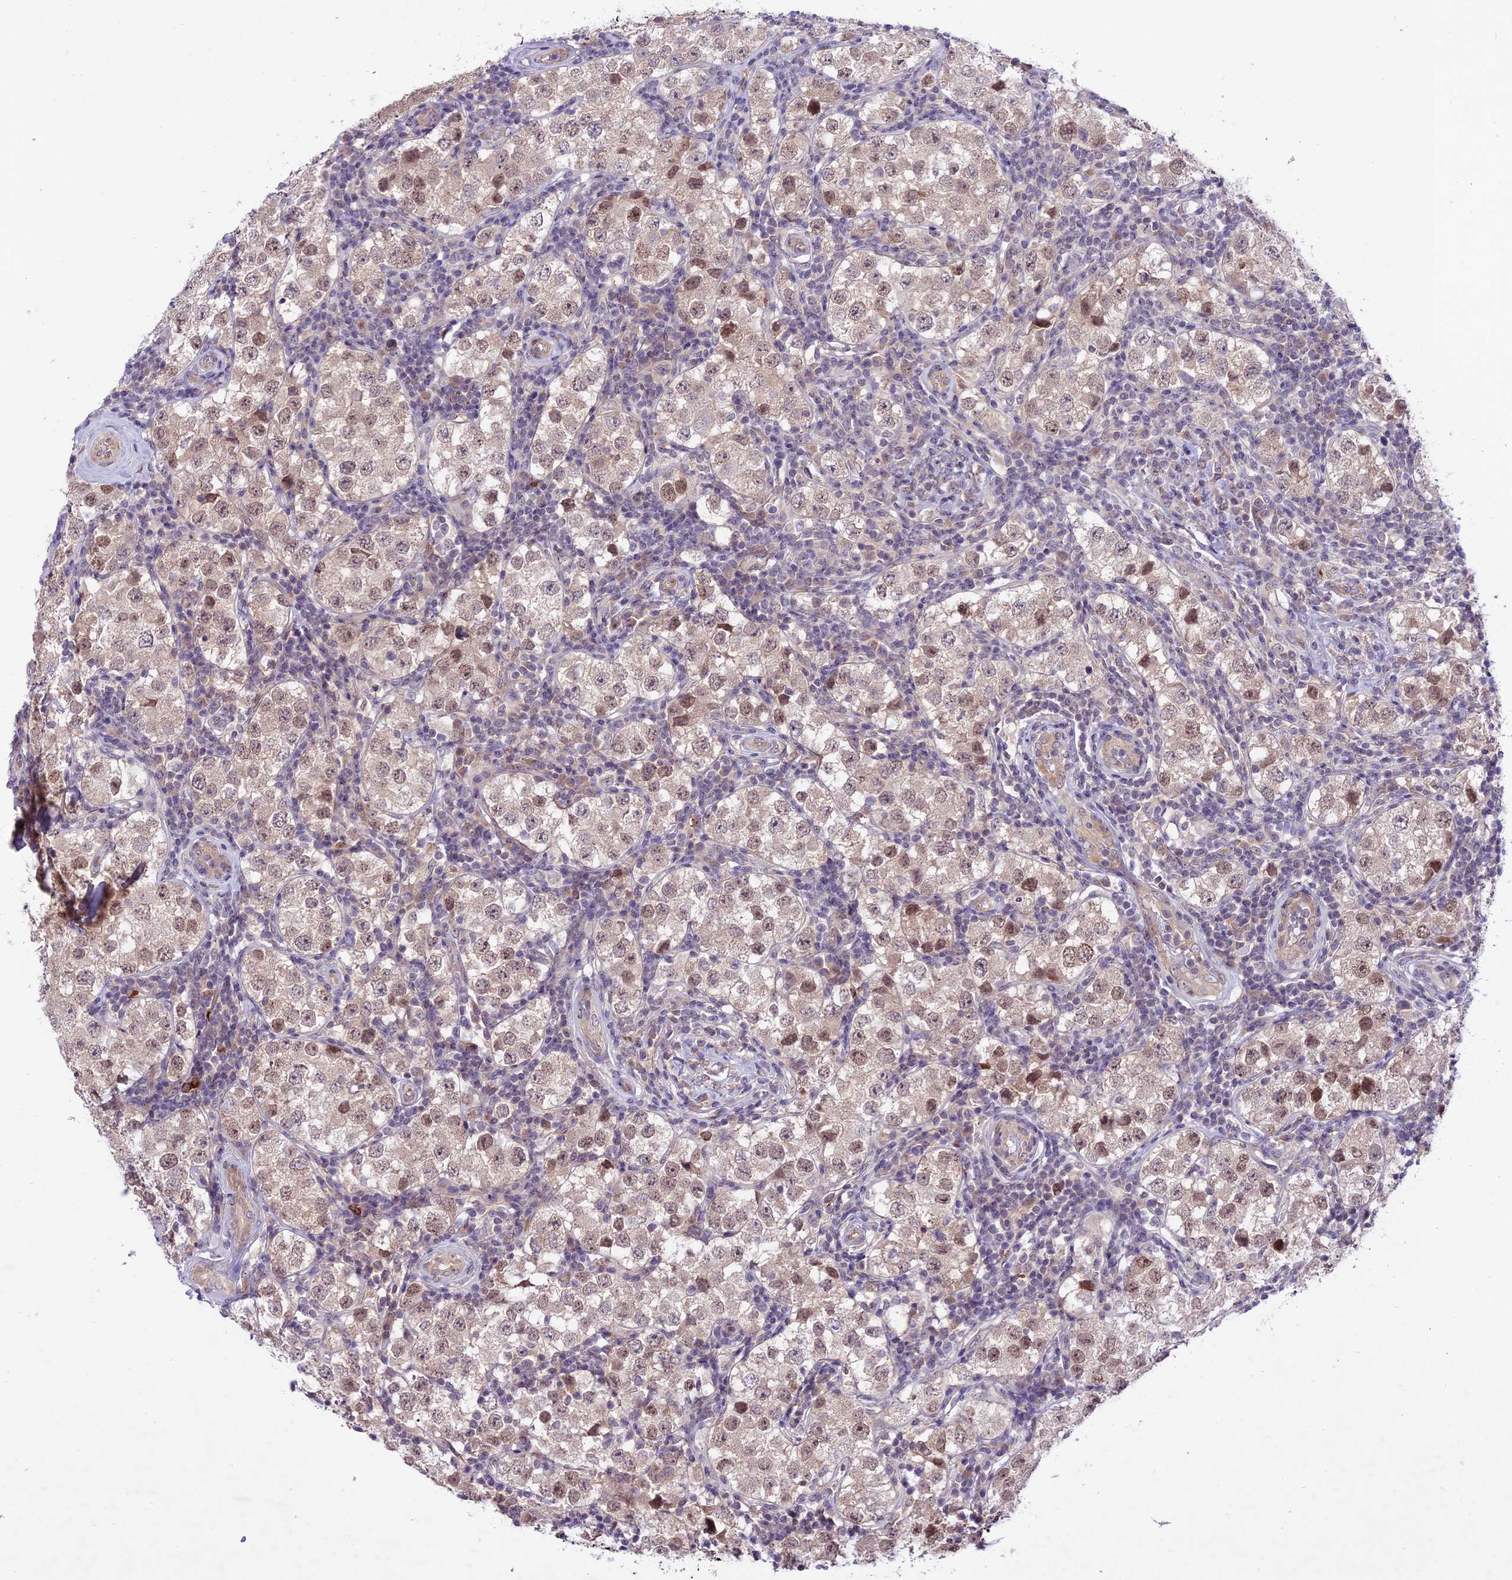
{"staining": {"intensity": "moderate", "quantity": ">75%", "location": "nuclear"}, "tissue": "testis cancer", "cell_type": "Tumor cells", "image_type": "cancer", "snomed": [{"axis": "morphology", "description": "Seminoma, NOS"}, {"axis": "topography", "description": "Testis"}], "caption": "A high-resolution photomicrograph shows immunohistochemistry (IHC) staining of testis cancer, which displays moderate nuclear positivity in approximately >75% of tumor cells.", "gene": "SPRED1", "patient": {"sex": "male", "age": 34}}